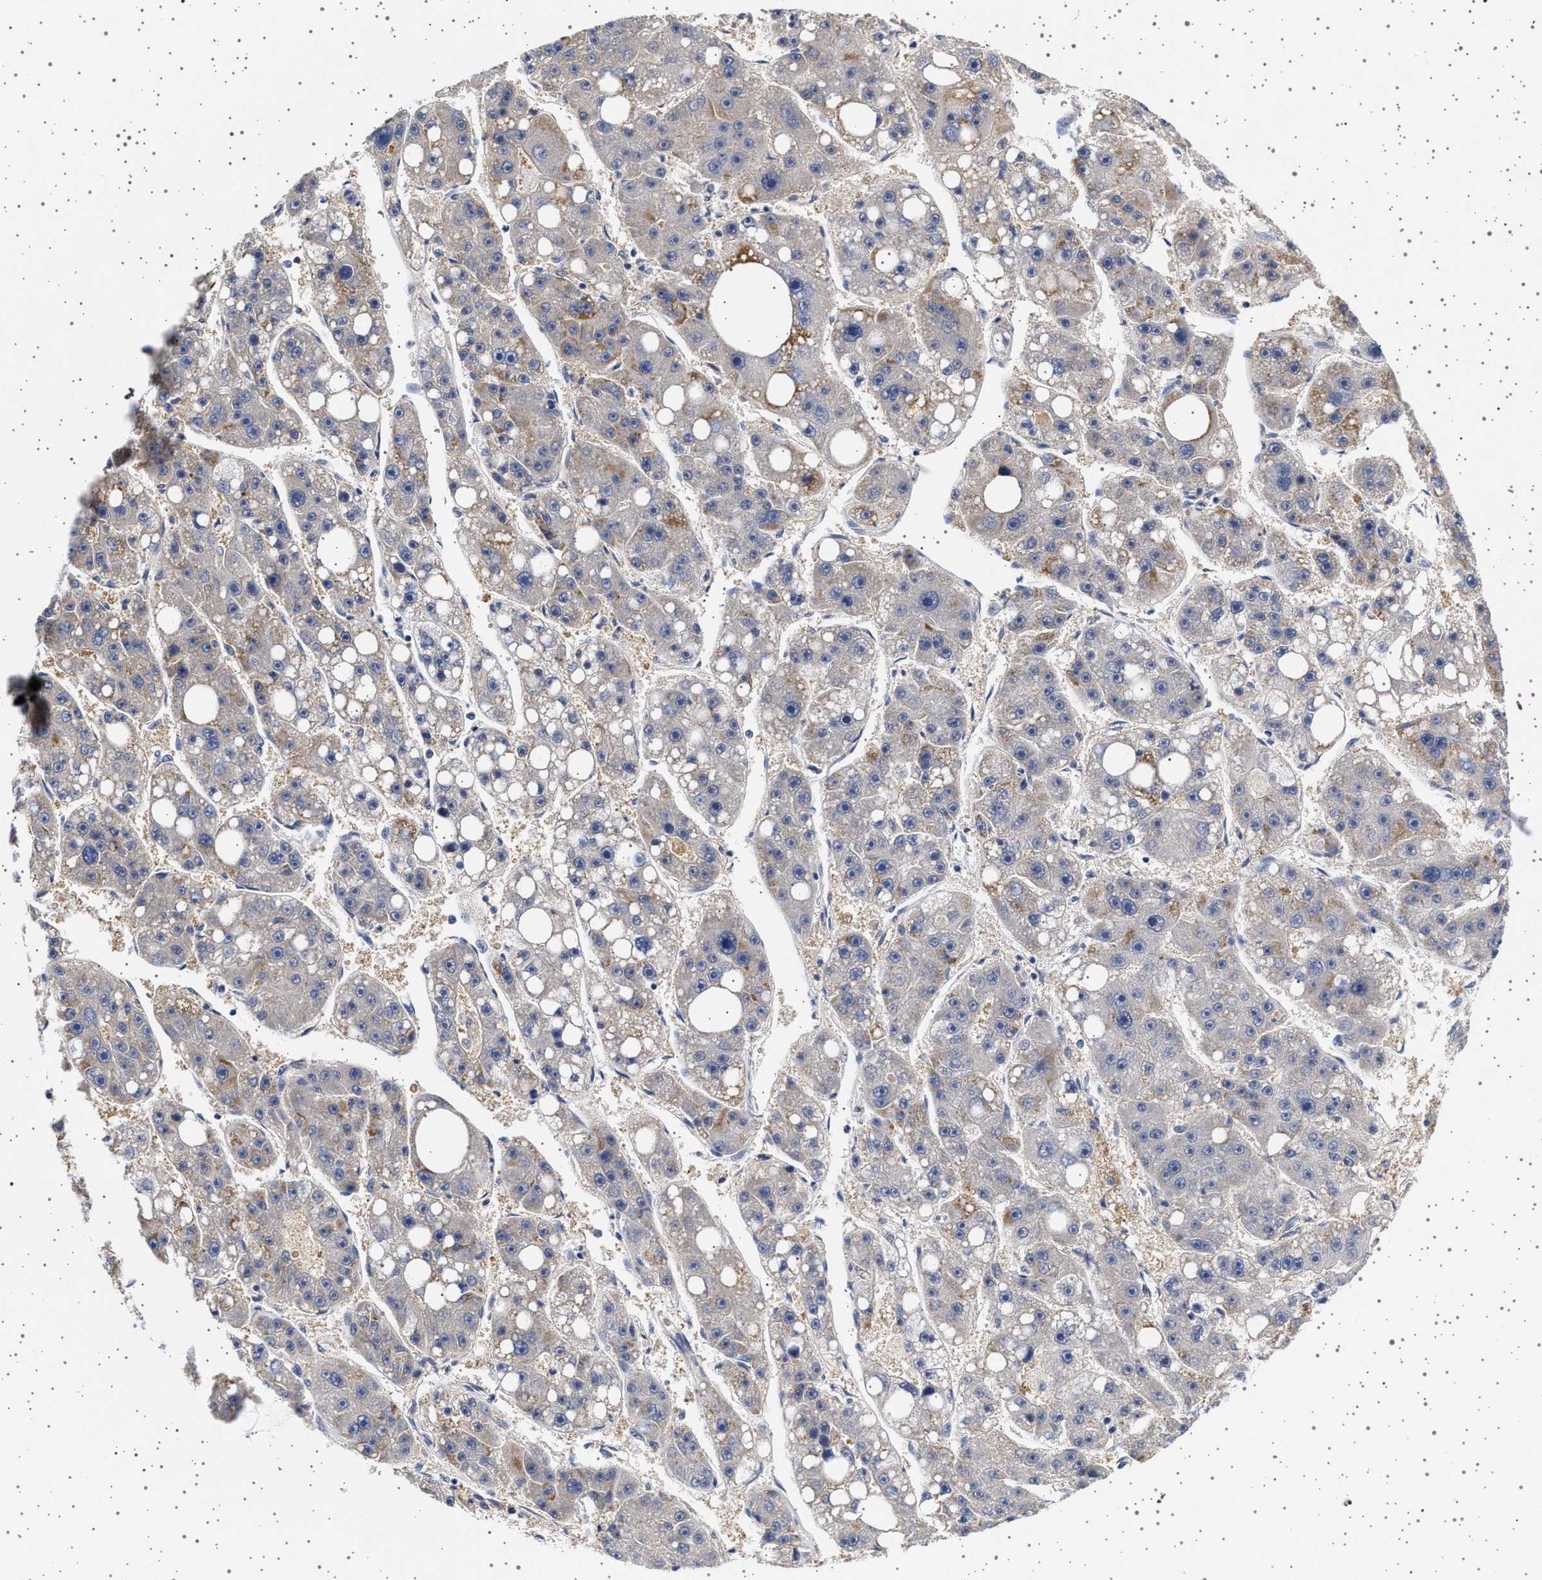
{"staining": {"intensity": "weak", "quantity": "<25%", "location": "cytoplasmic/membranous"}, "tissue": "liver cancer", "cell_type": "Tumor cells", "image_type": "cancer", "snomed": [{"axis": "morphology", "description": "Carcinoma, Hepatocellular, NOS"}, {"axis": "topography", "description": "Liver"}], "caption": "An immunohistochemistry (IHC) histopathology image of hepatocellular carcinoma (liver) is shown. There is no staining in tumor cells of hepatocellular carcinoma (liver).", "gene": "TRMT10B", "patient": {"sex": "female", "age": 61}}